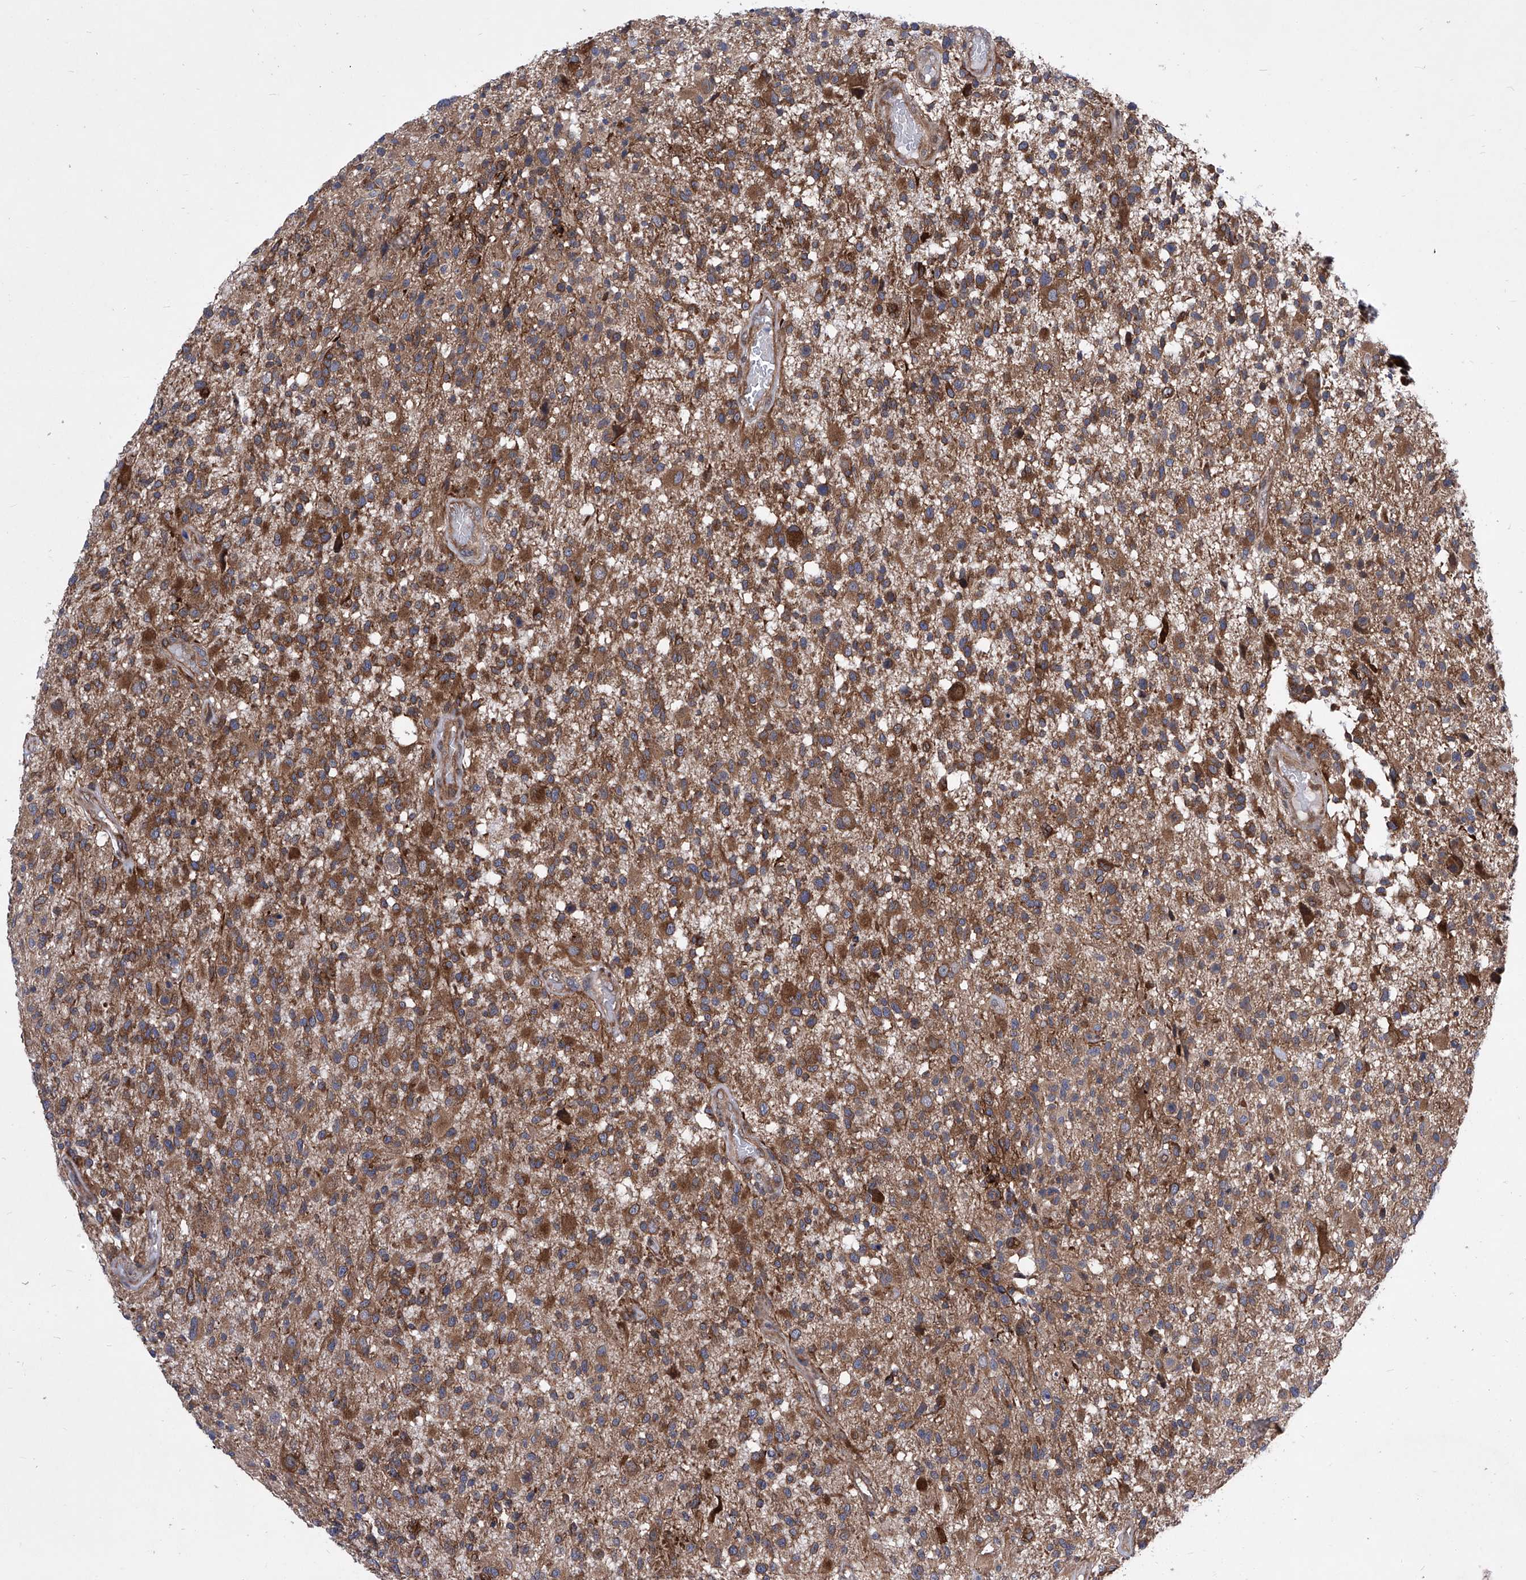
{"staining": {"intensity": "moderate", "quantity": ">75%", "location": "cytoplasmic/membranous"}, "tissue": "glioma", "cell_type": "Tumor cells", "image_type": "cancer", "snomed": [{"axis": "morphology", "description": "Glioma, malignant, High grade"}, {"axis": "morphology", "description": "Glioblastoma, NOS"}, {"axis": "topography", "description": "Brain"}], "caption": "Protein staining displays moderate cytoplasmic/membranous staining in approximately >75% of tumor cells in glioblastoma. The staining was performed using DAB (3,3'-diaminobenzidine), with brown indicating positive protein expression. Nuclei are stained blue with hematoxylin.", "gene": "KTI12", "patient": {"sex": "male", "age": 60}}